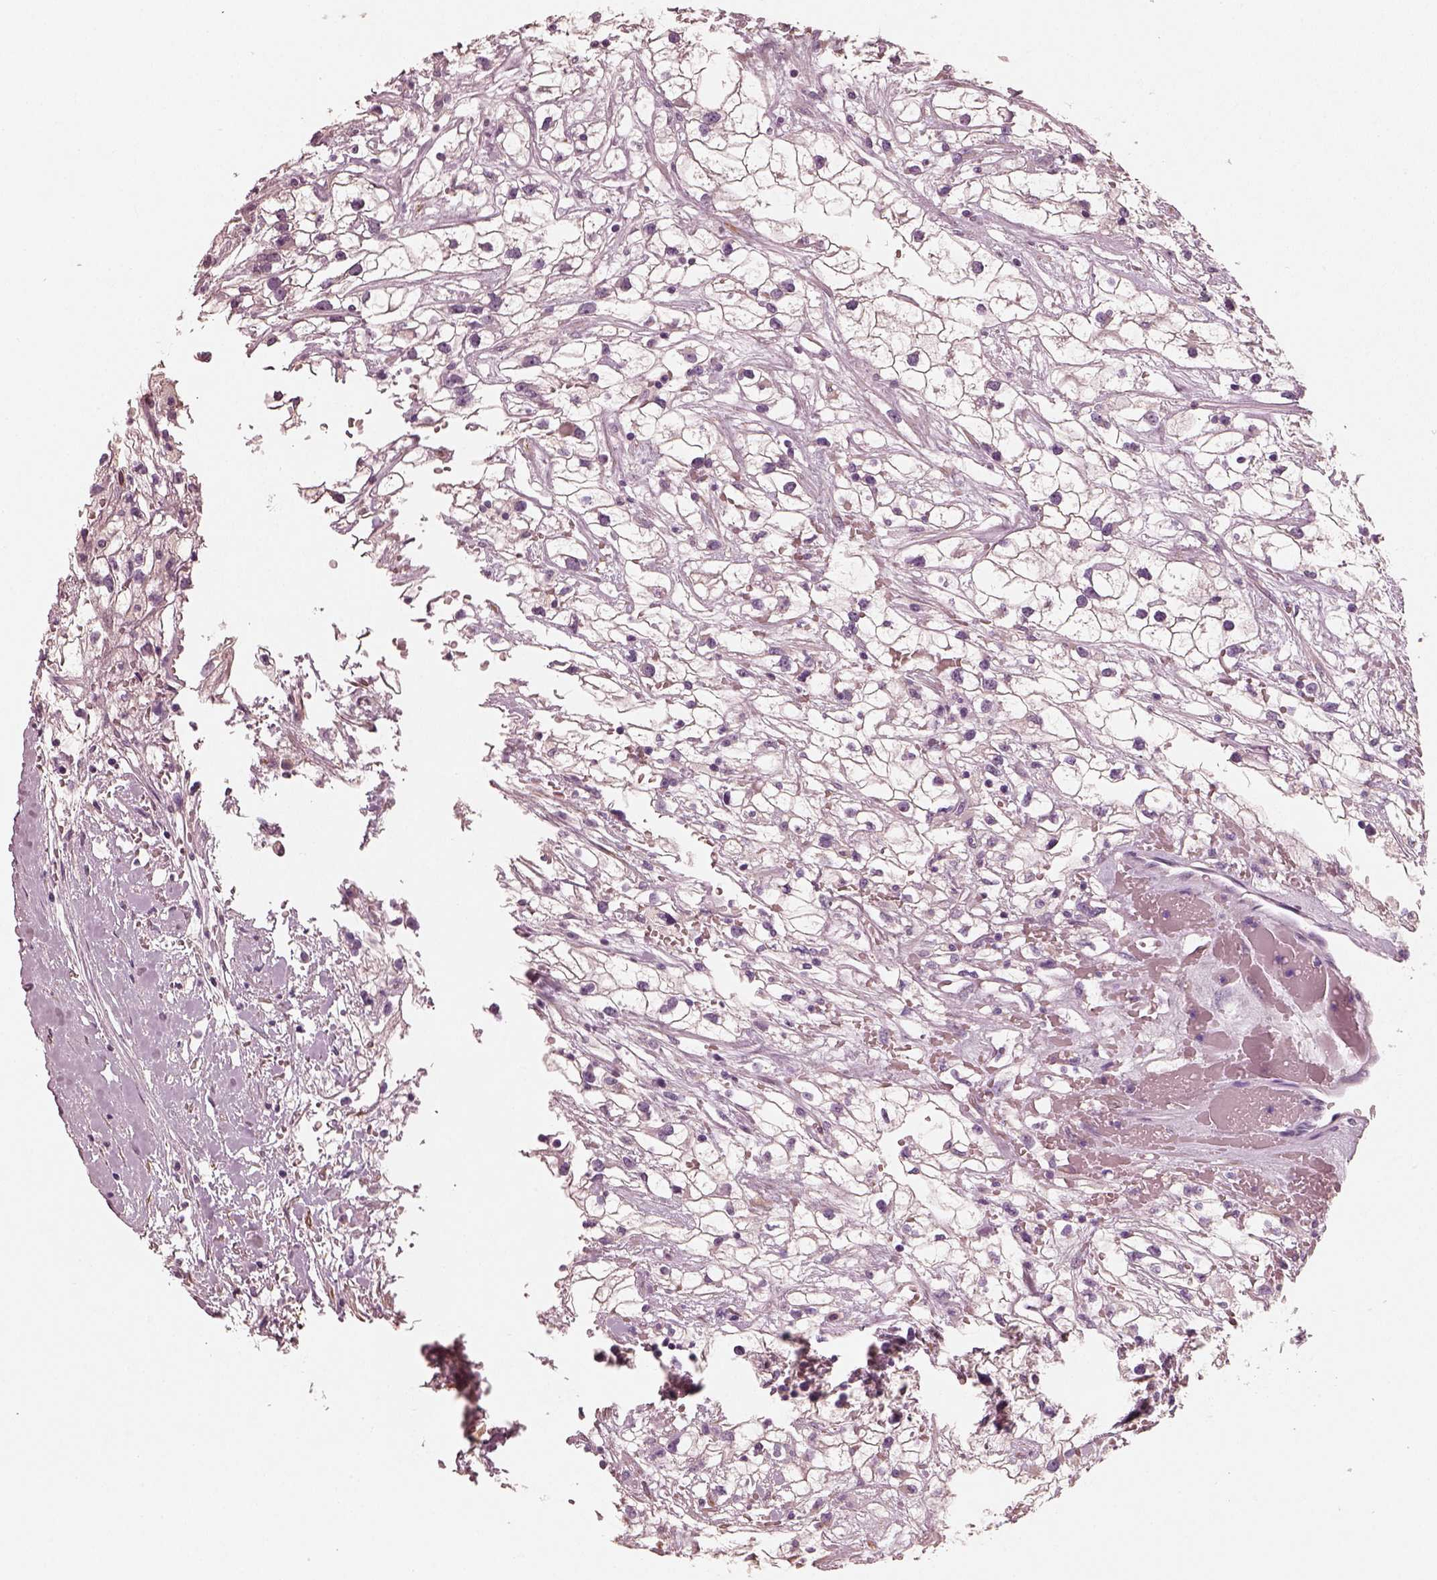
{"staining": {"intensity": "negative", "quantity": "none", "location": "none"}, "tissue": "renal cancer", "cell_type": "Tumor cells", "image_type": "cancer", "snomed": [{"axis": "morphology", "description": "Adenocarcinoma, NOS"}, {"axis": "topography", "description": "Kidney"}], "caption": "Tumor cells show no significant staining in renal cancer.", "gene": "RS1", "patient": {"sex": "male", "age": 59}}